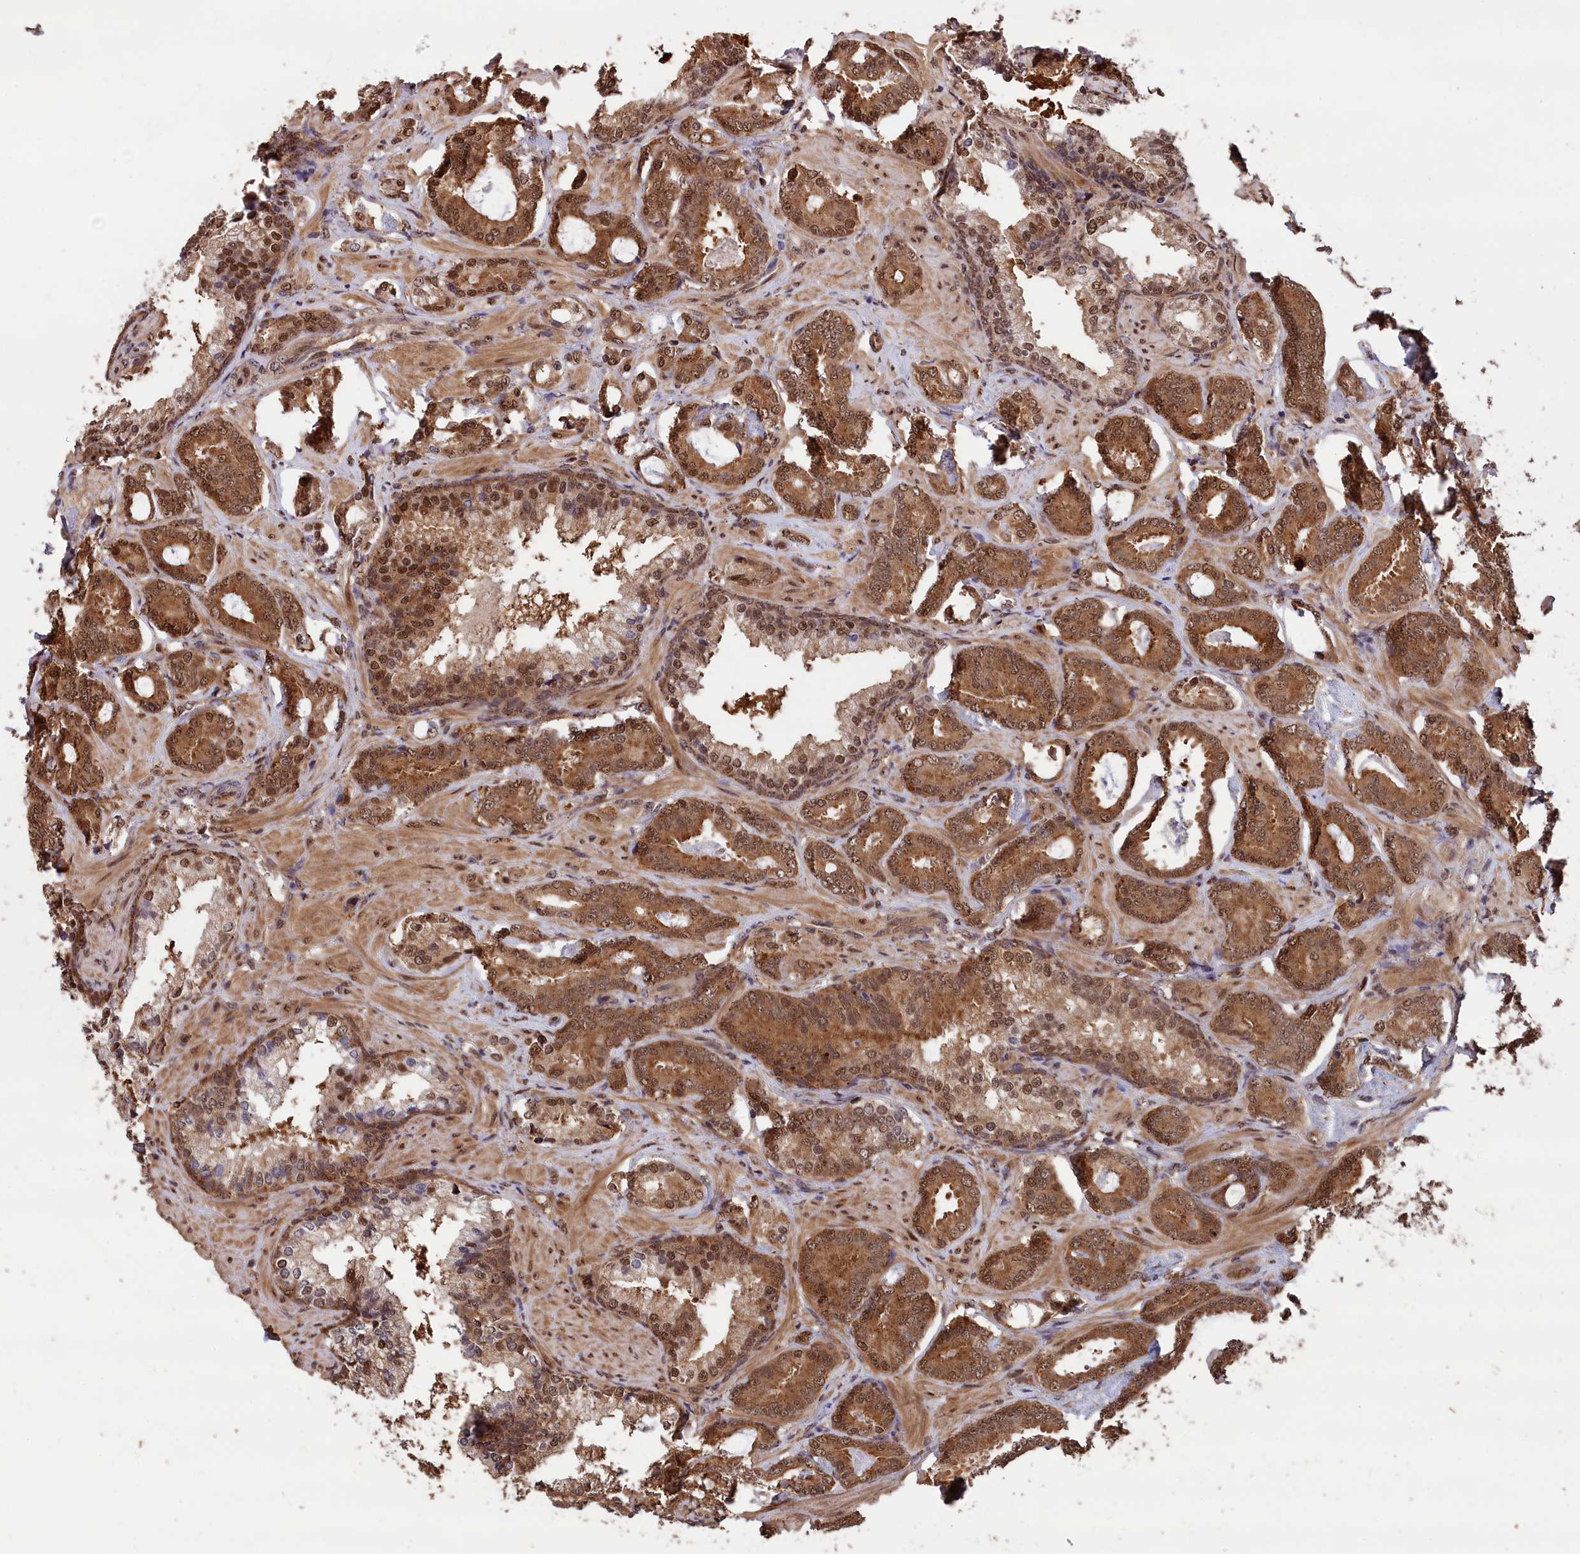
{"staining": {"intensity": "moderate", "quantity": ">75%", "location": "cytoplasmic/membranous,nuclear"}, "tissue": "prostate cancer", "cell_type": "Tumor cells", "image_type": "cancer", "snomed": [{"axis": "morphology", "description": "Adenocarcinoma, Low grade"}, {"axis": "topography", "description": "Prostate"}], "caption": "A micrograph showing moderate cytoplasmic/membranous and nuclear positivity in approximately >75% of tumor cells in prostate low-grade adenocarcinoma, as visualized by brown immunohistochemical staining.", "gene": "ADRM1", "patient": {"sex": "male", "age": 60}}